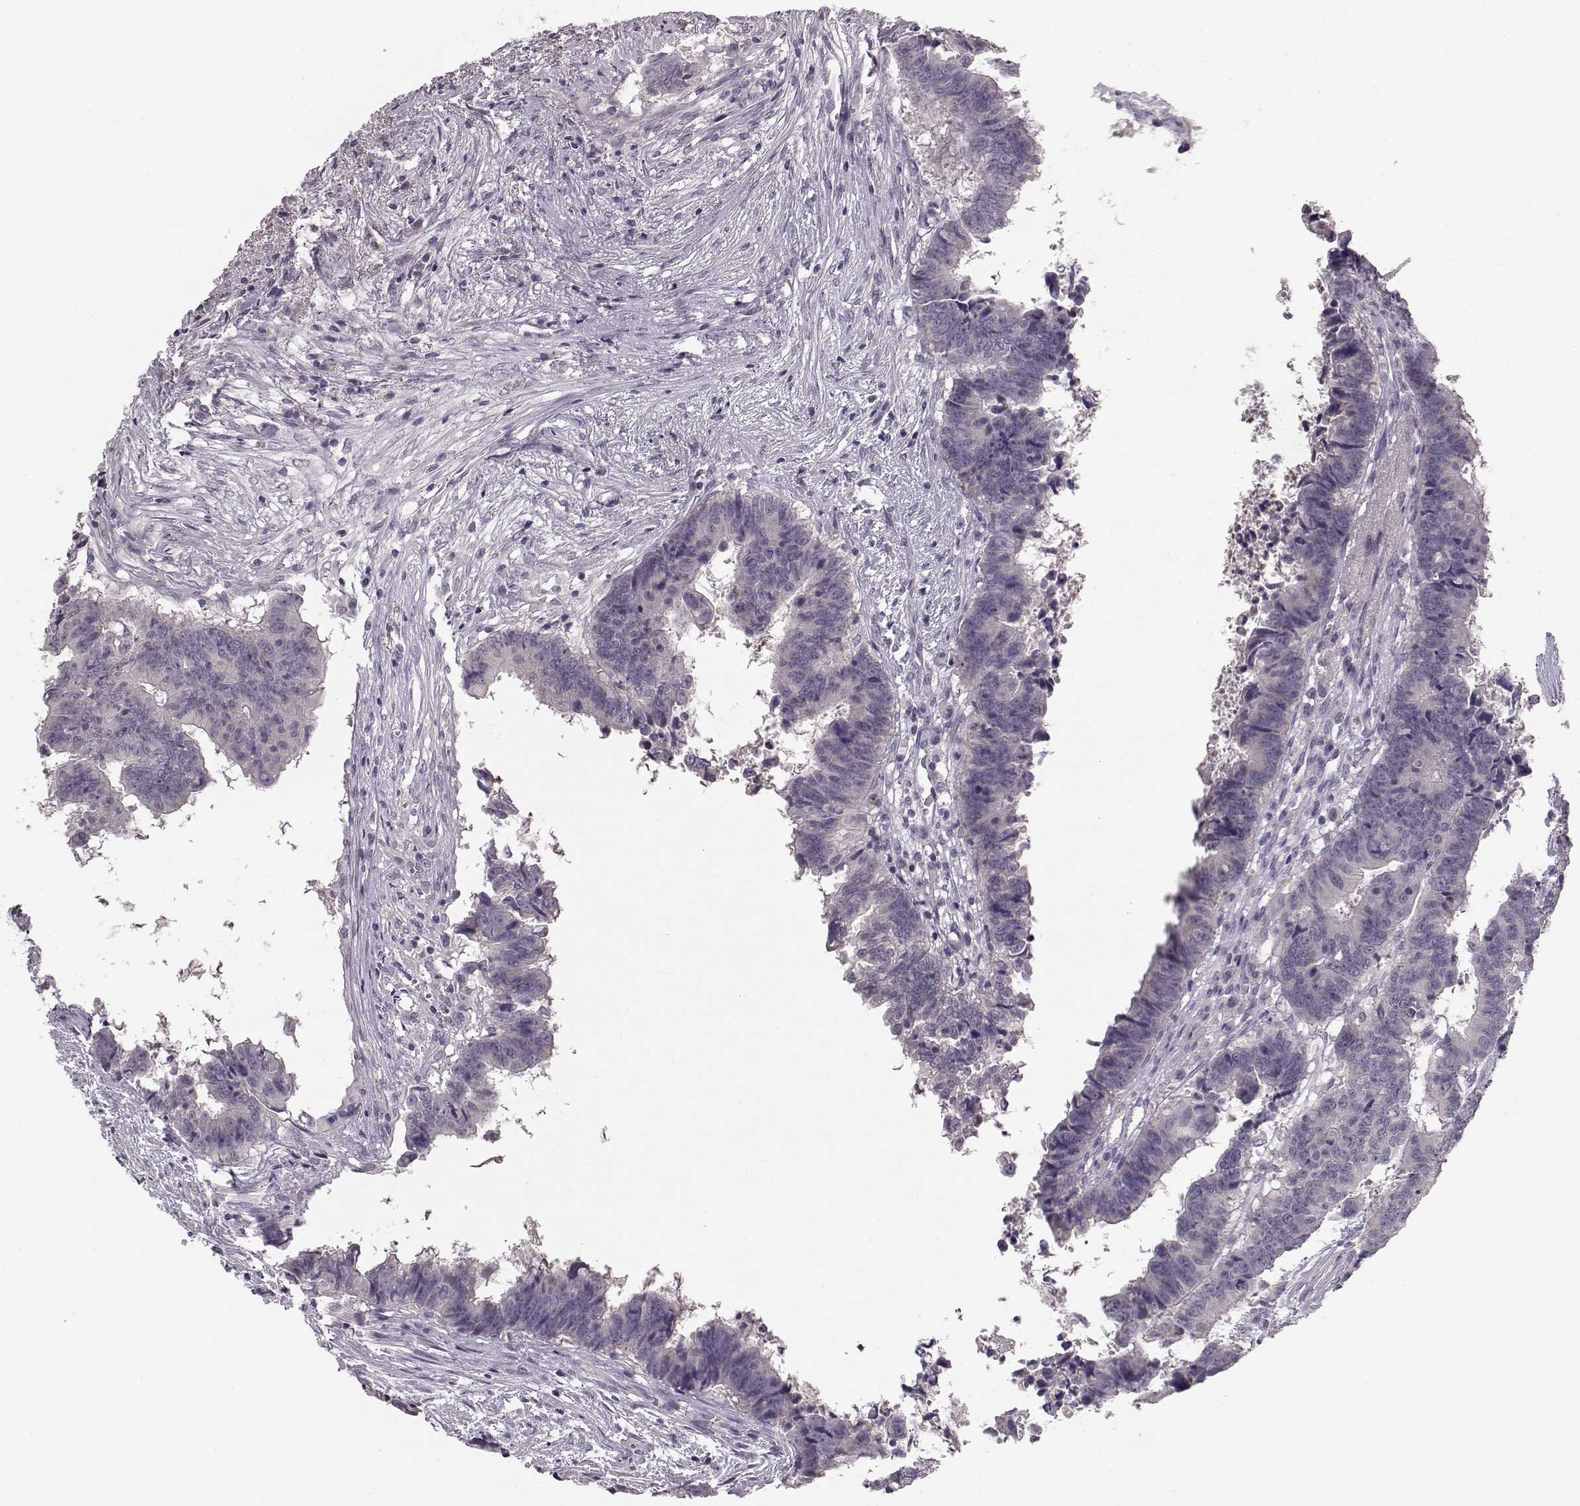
{"staining": {"intensity": "negative", "quantity": "none", "location": "none"}, "tissue": "colorectal cancer", "cell_type": "Tumor cells", "image_type": "cancer", "snomed": [{"axis": "morphology", "description": "Adenocarcinoma, NOS"}, {"axis": "topography", "description": "Colon"}], "caption": "An immunohistochemistry (IHC) micrograph of colorectal cancer (adenocarcinoma) is shown. There is no staining in tumor cells of colorectal cancer (adenocarcinoma). Brightfield microscopy of IHC stained with DAB (3,3'-diaminobenzidine) (brown) and hematoxylin (blue), captured at high magnification.", "gene": "BFSP2", "patient": {"sex": "female", "age": 82}}